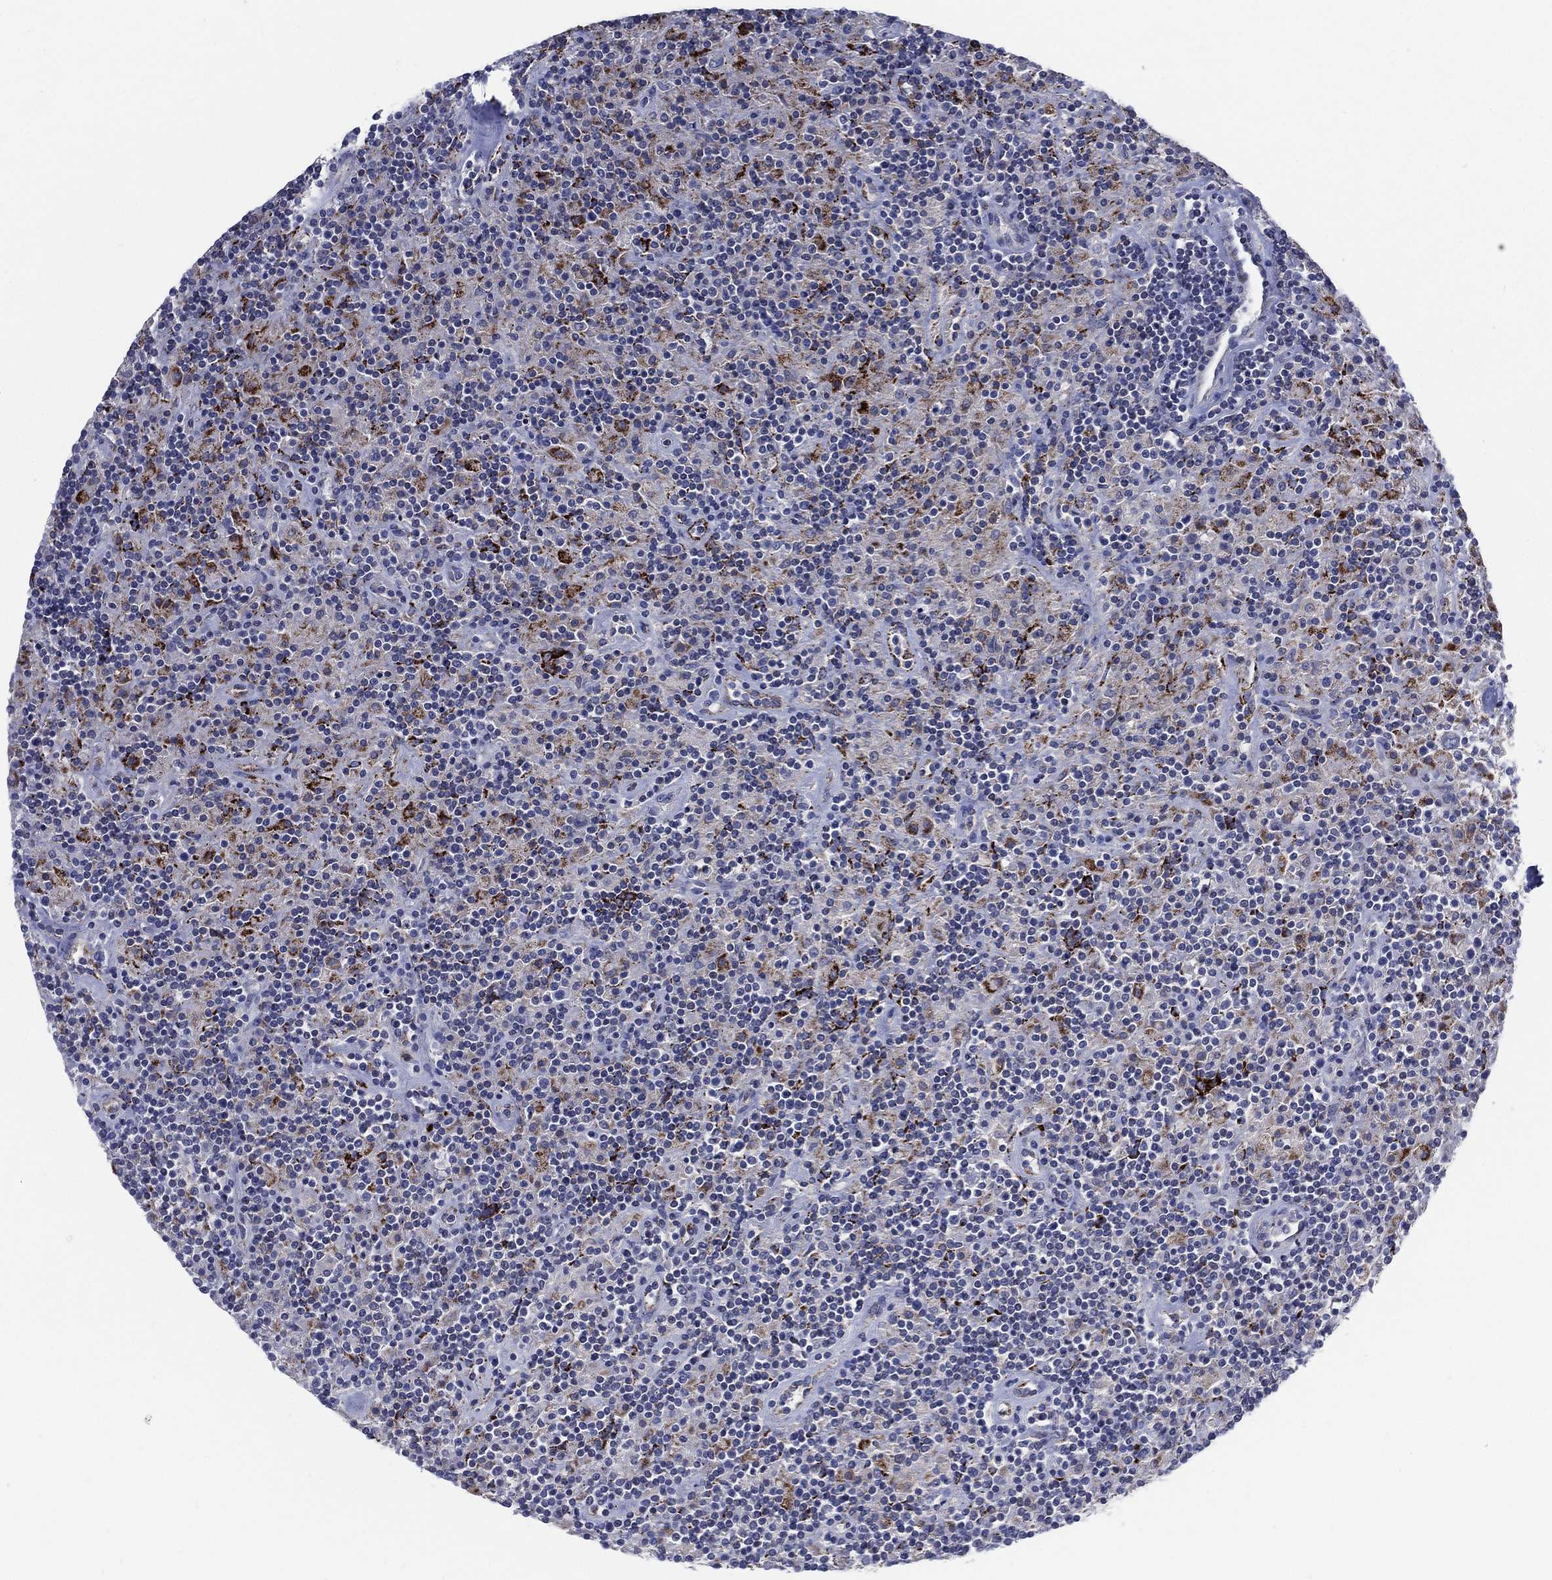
{"staining": {"intensity": "strong", "quantity": "<25%", "location": "cytoplasmic/membranous"}, "tissue": "lymphoma", "cell_type": "Tumor cells", "image_type": "cancer", "snomed": [{"axis": "morphology", "description": "Hodgkin's disease, NOS"}, {"axis": "topography", "description": "Lymph node"}], "caption": "About <25% of tumor cells in human Hodgkin's disease exhibit strong cytoplasmic/membranous protein expression as visualized by brown immunohistochemical staining.", "gene": "C5orf46", "patient": {"sex": "male", "age": 70}}